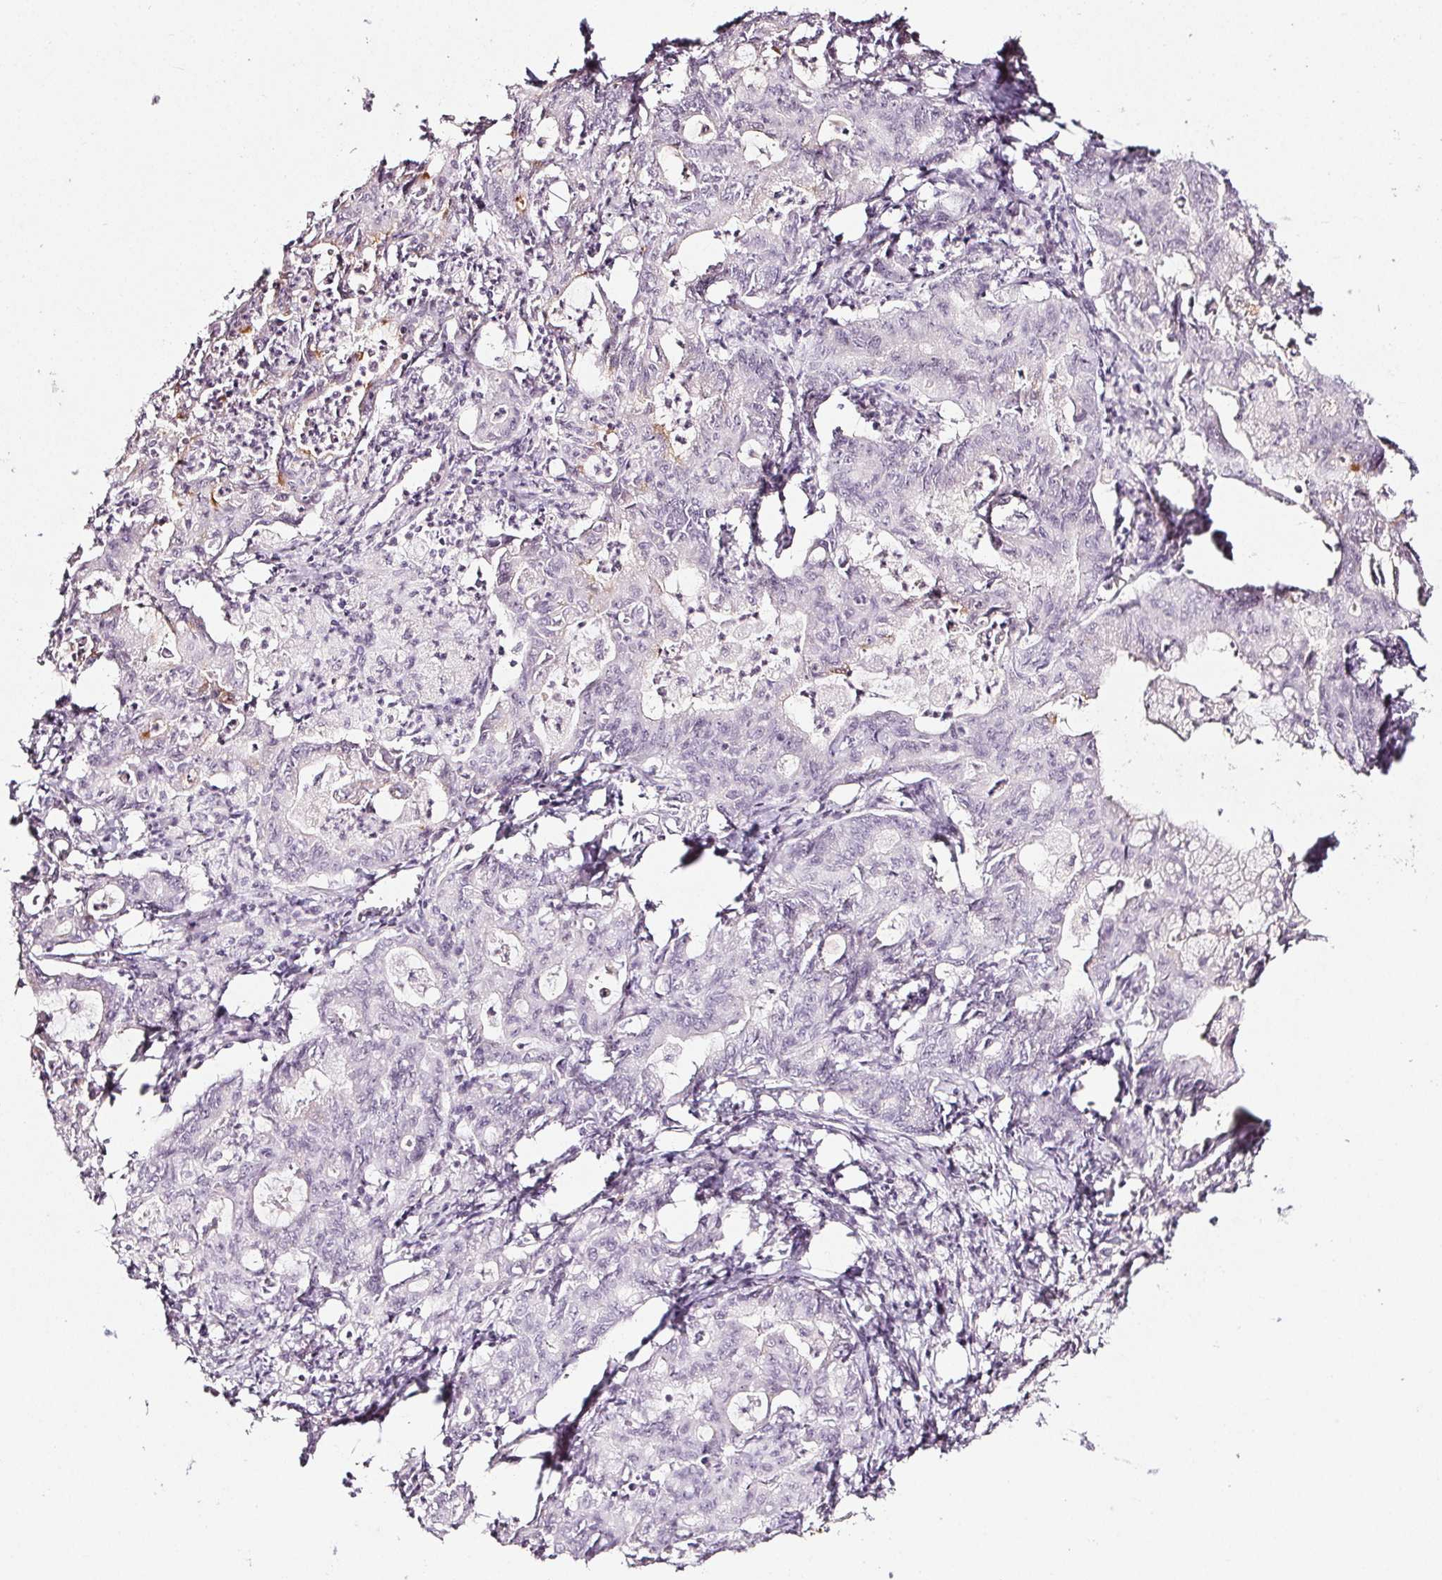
{"staining": {"intensity": "negative", "quantity": "none", "location": "none"}, "tissue": "stomach cancer", "cell_type": "Tumor cells", "image_type": "cancer", "snomed": [{"axis": "morphology", "description": "Adenocarcinoma, NOS"}, {"axis": "topography", "description": "Stomach, upper"}], "caption": "The immunohistochemistry (IHC) image has no significant positivity in tumor cells of stomach cancer (adenocarcinoma) tissue.", "gene": "PI3", "patient": {"sex": "female", "age": 79}}